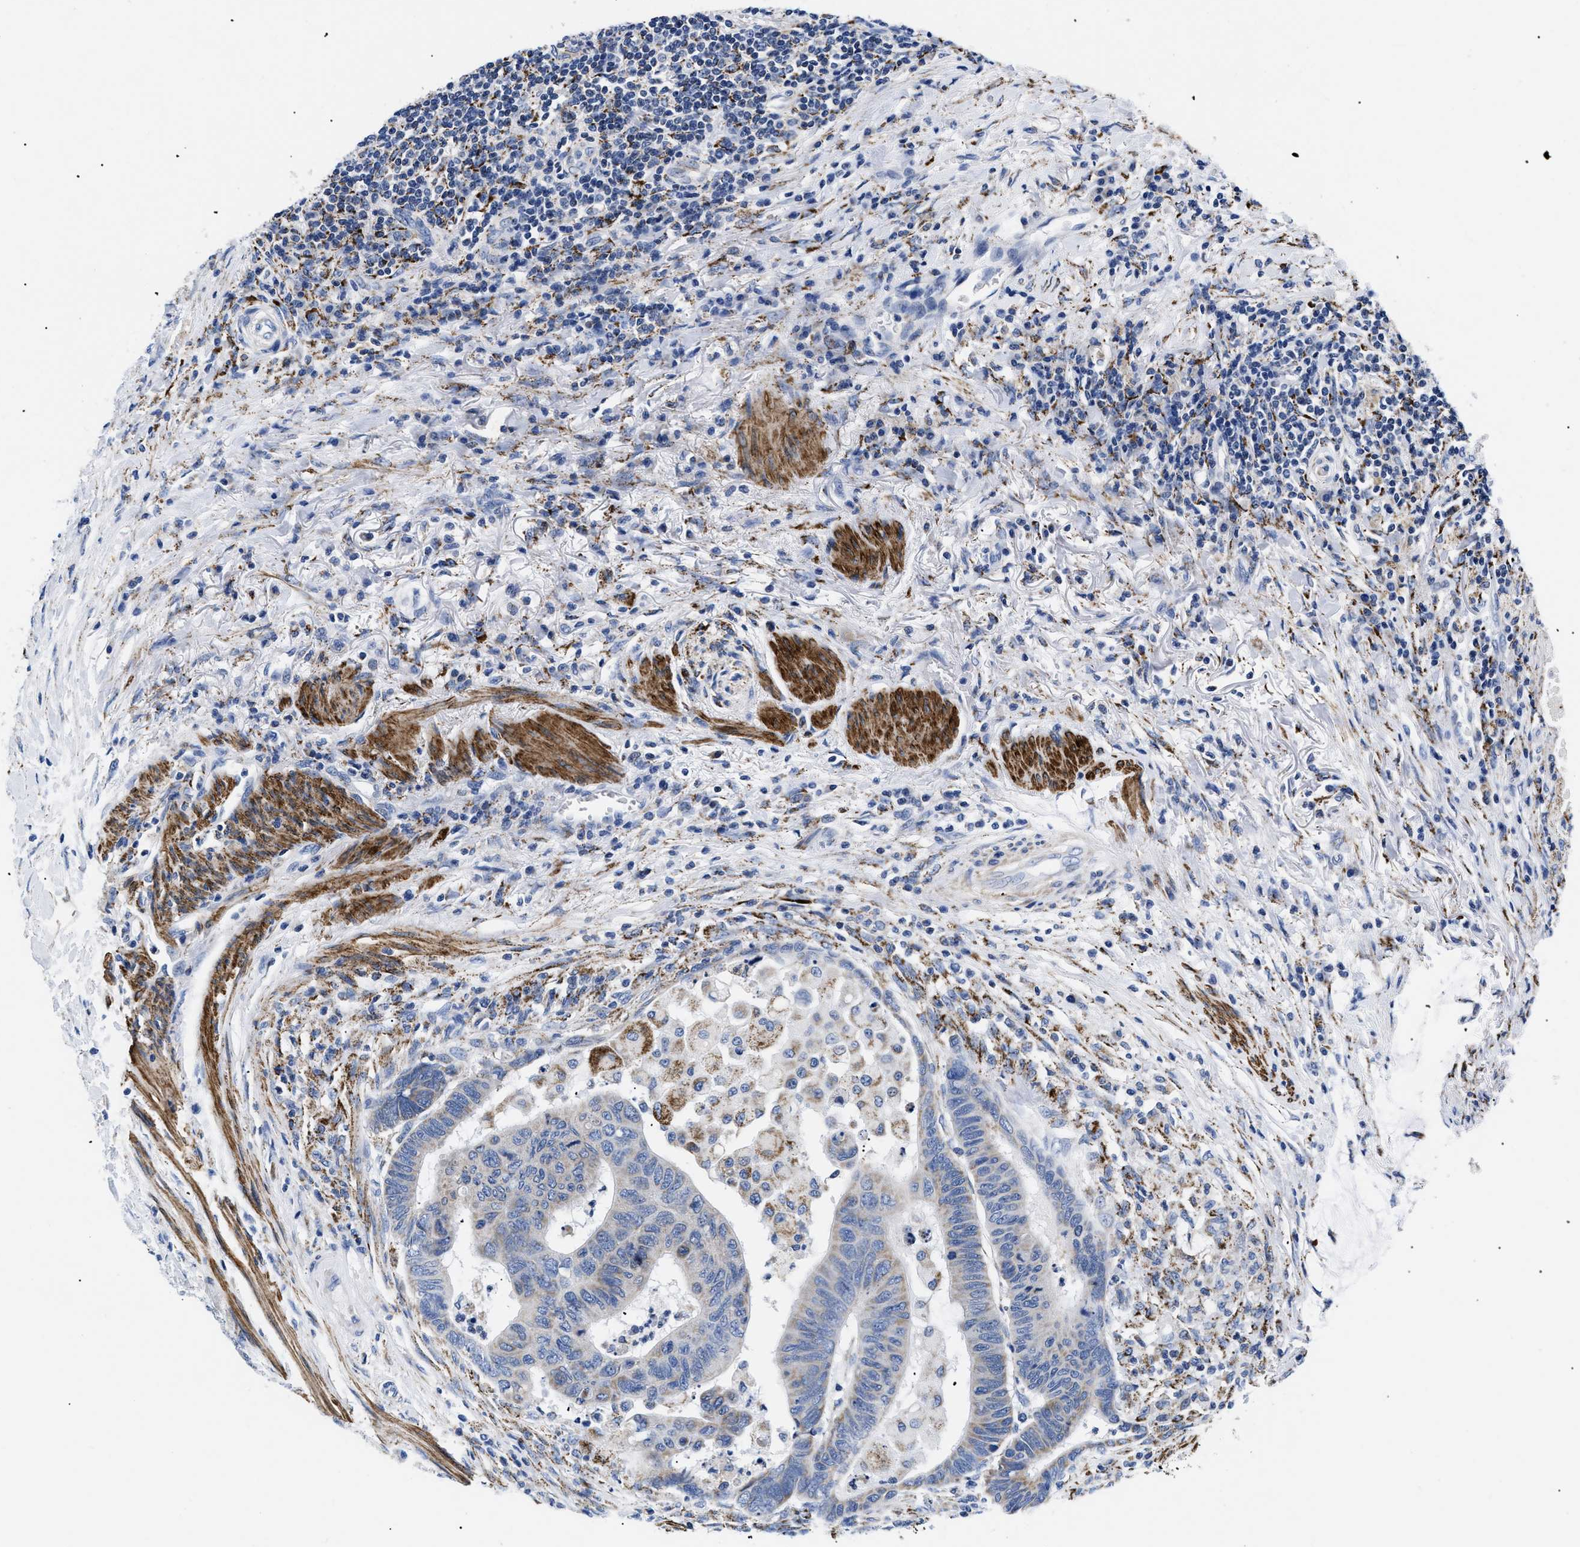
{"staining": {"intensity": "weak", "quantity": "<25%", "location": "cytoplasmic/membranous"}, "tissue": "colorectal cancer", "cell_type": "Tumor cells", "image_type": "cancer", "snomed": [{"axis": "morphology", "description": "Normal tissue, NOS"}, {"axis": "morphology", "description": "Adenocarcinoma, NOS"}, {"axis": "topography", "description": "Rectum"}, {"axis": "topography", "description": "Peripheral nerve tissue"}], "caption": "DAB (3,3'-diaminobenzidine) immunohistochemical staining of colorectal cancer displays no significant positivity in tumor cells.", "gene": "GPR149", "patient": {"sex": "male", "age": 92}}